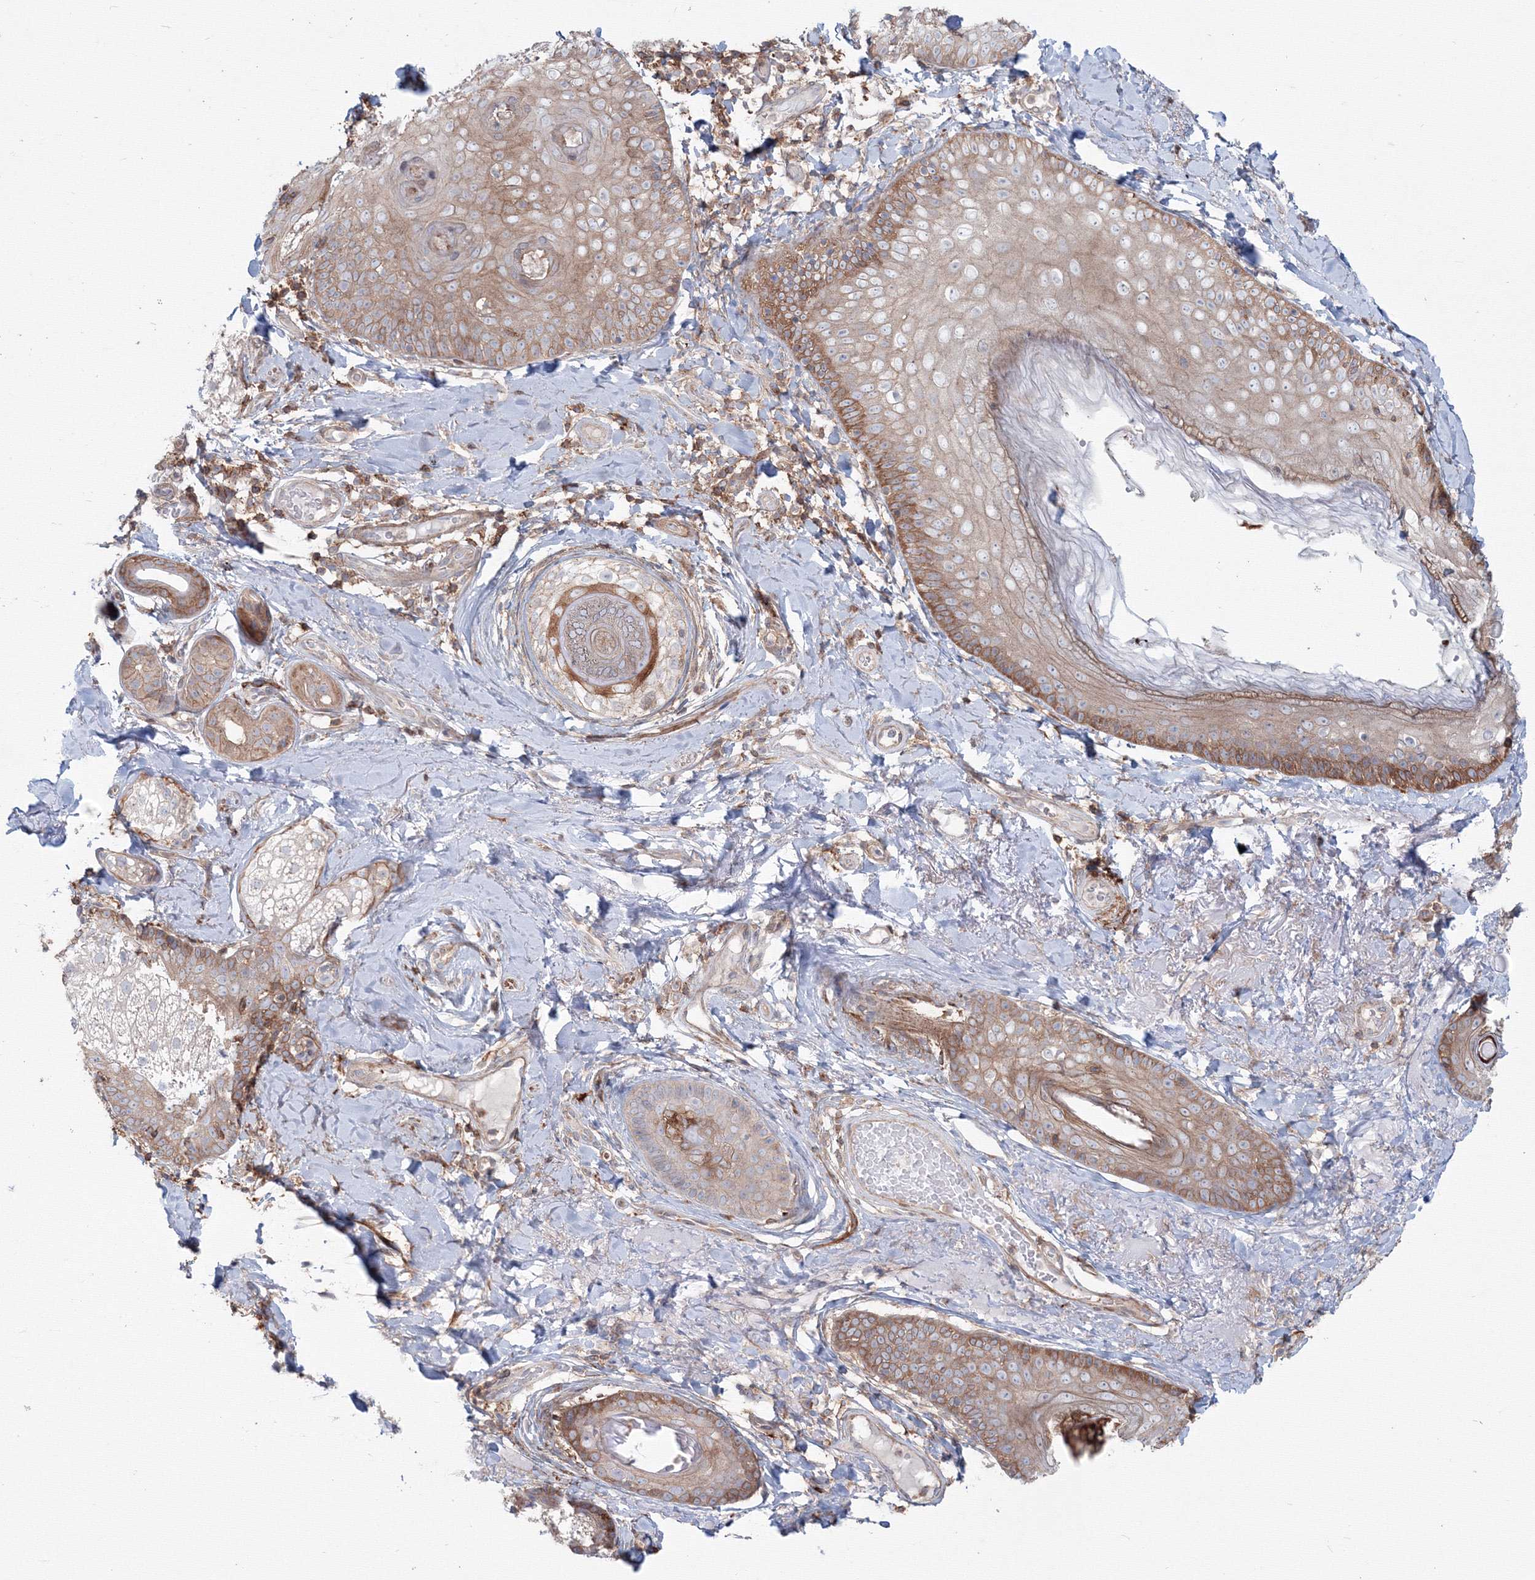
{"staining": {"intensity": "moderate", "quantity": "<25%", "location": "cytoplasmic/membranous"}, "tissue": "skin cancer", "cell_type": "Tumor cells", "image_type": "cancer", "snomed": [{"axis": "morphology", "description": "Basal cell carcinoma"}, {"axis": "topography", "description": "Skin"}], "caption": "Immunohistochemistry photomicrograph of neoplastic tissue: human skin cancer (basal cell carcinoma) stained using immunohistochemistry (IHC) reveals low levels of moderate protein expression localized specifically in the cytoplasmic/membranous of tumor cells, appearing as a cytoplasmic/membranous brown color.", "gene": "SH3PXD2A", "patient": {"sex": "male", "age": 62}}